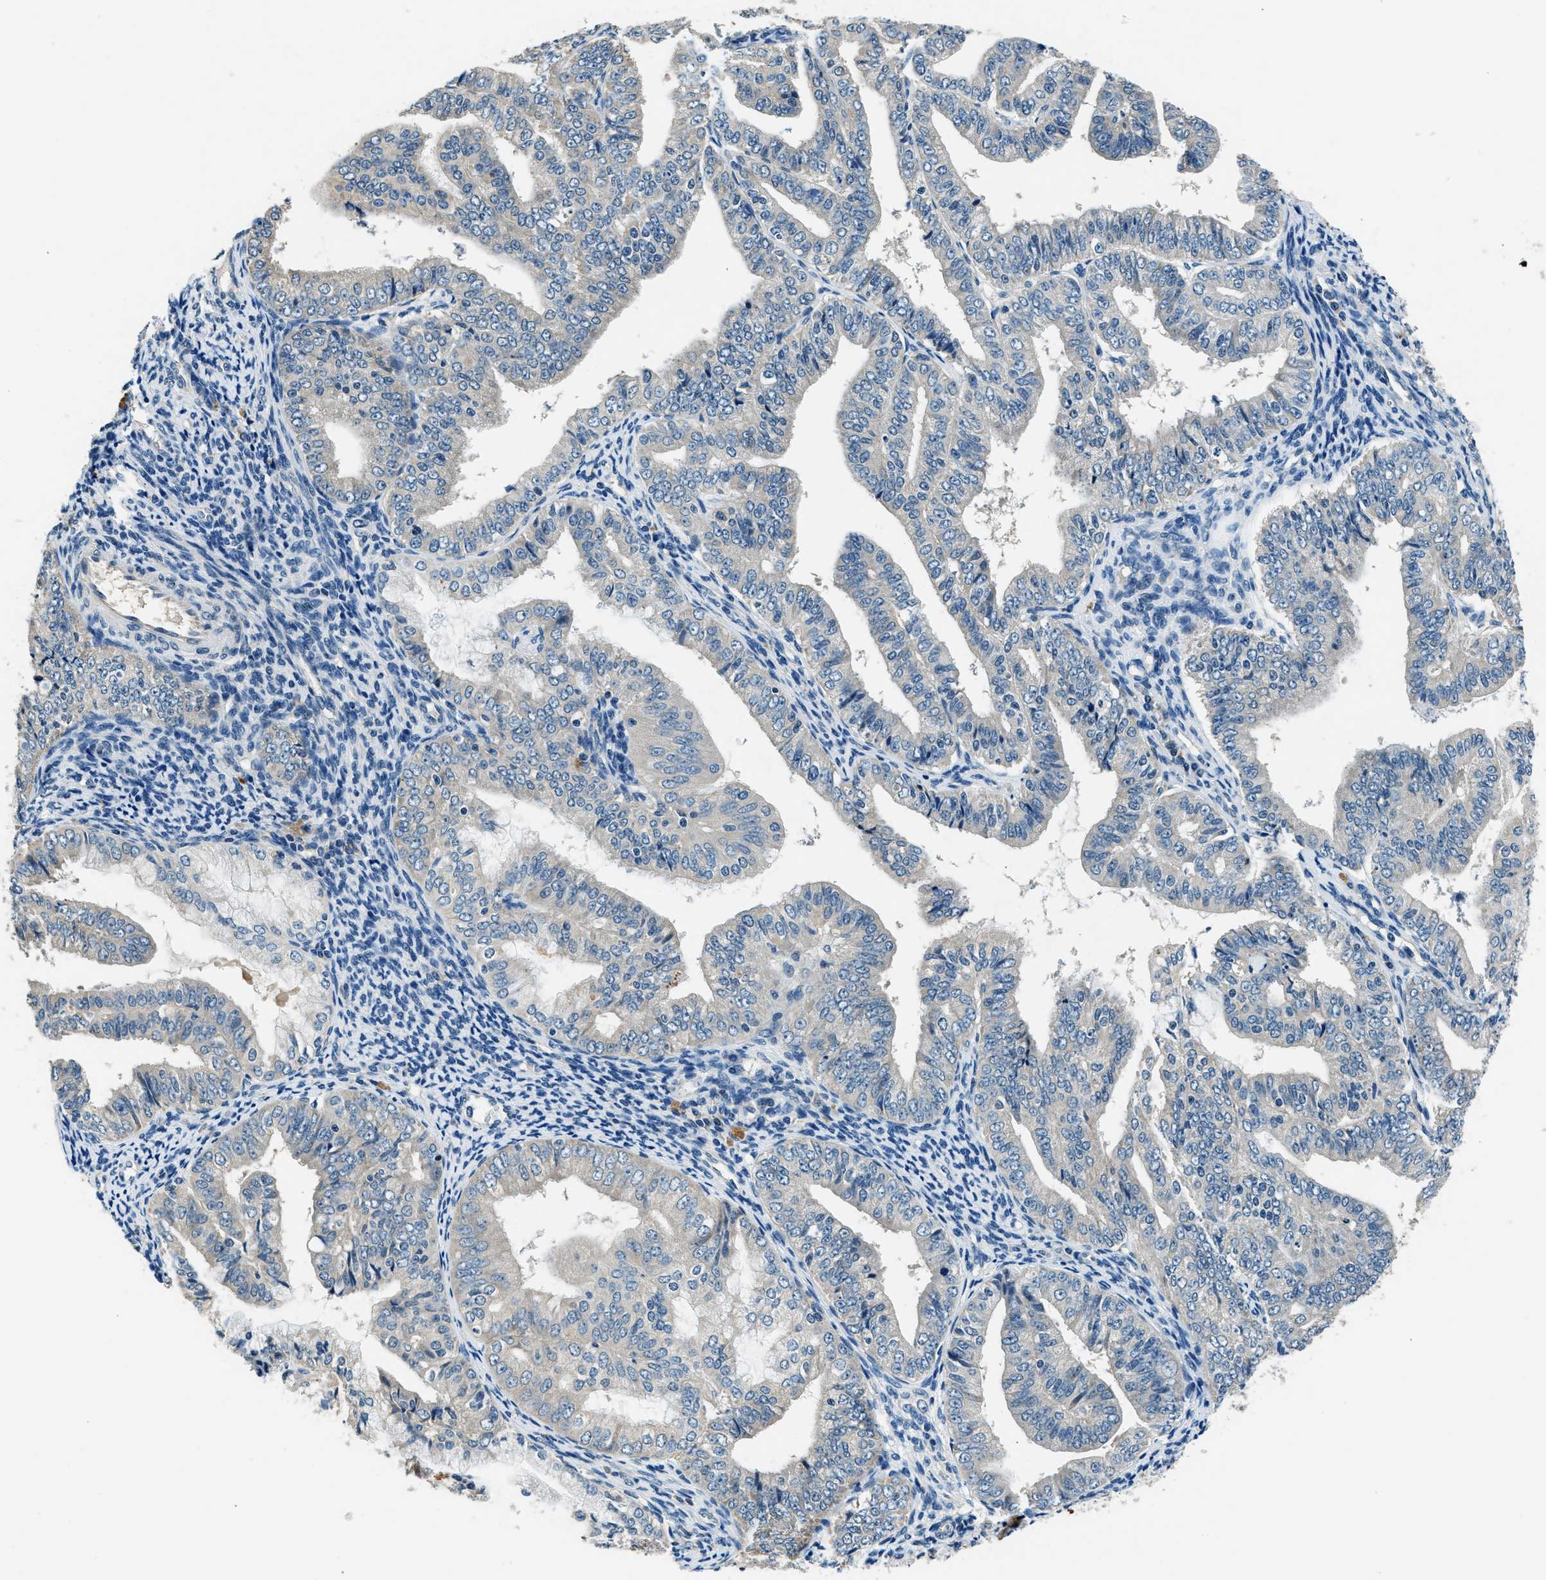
{"staining": {"intensity": "negative", "quantity": "none", "location": "none"}, "tissue": "endometrial cancer", "cell_type": "Tumor cells", "image_type": "cancer", "snomed": [{"axis": "morphology", "description": "Adenocarcinoma, NOS"}, {"axis": "topography", "description": "Endometrium"}], "caption": "A high-resolution micrograph shows immunohistochemistry (IHC) staining of endometrial cancer, which reveals no significant positivity in tumor cells.", "gene": "NME8", "patient": {"sex": "female", "age": 63}}